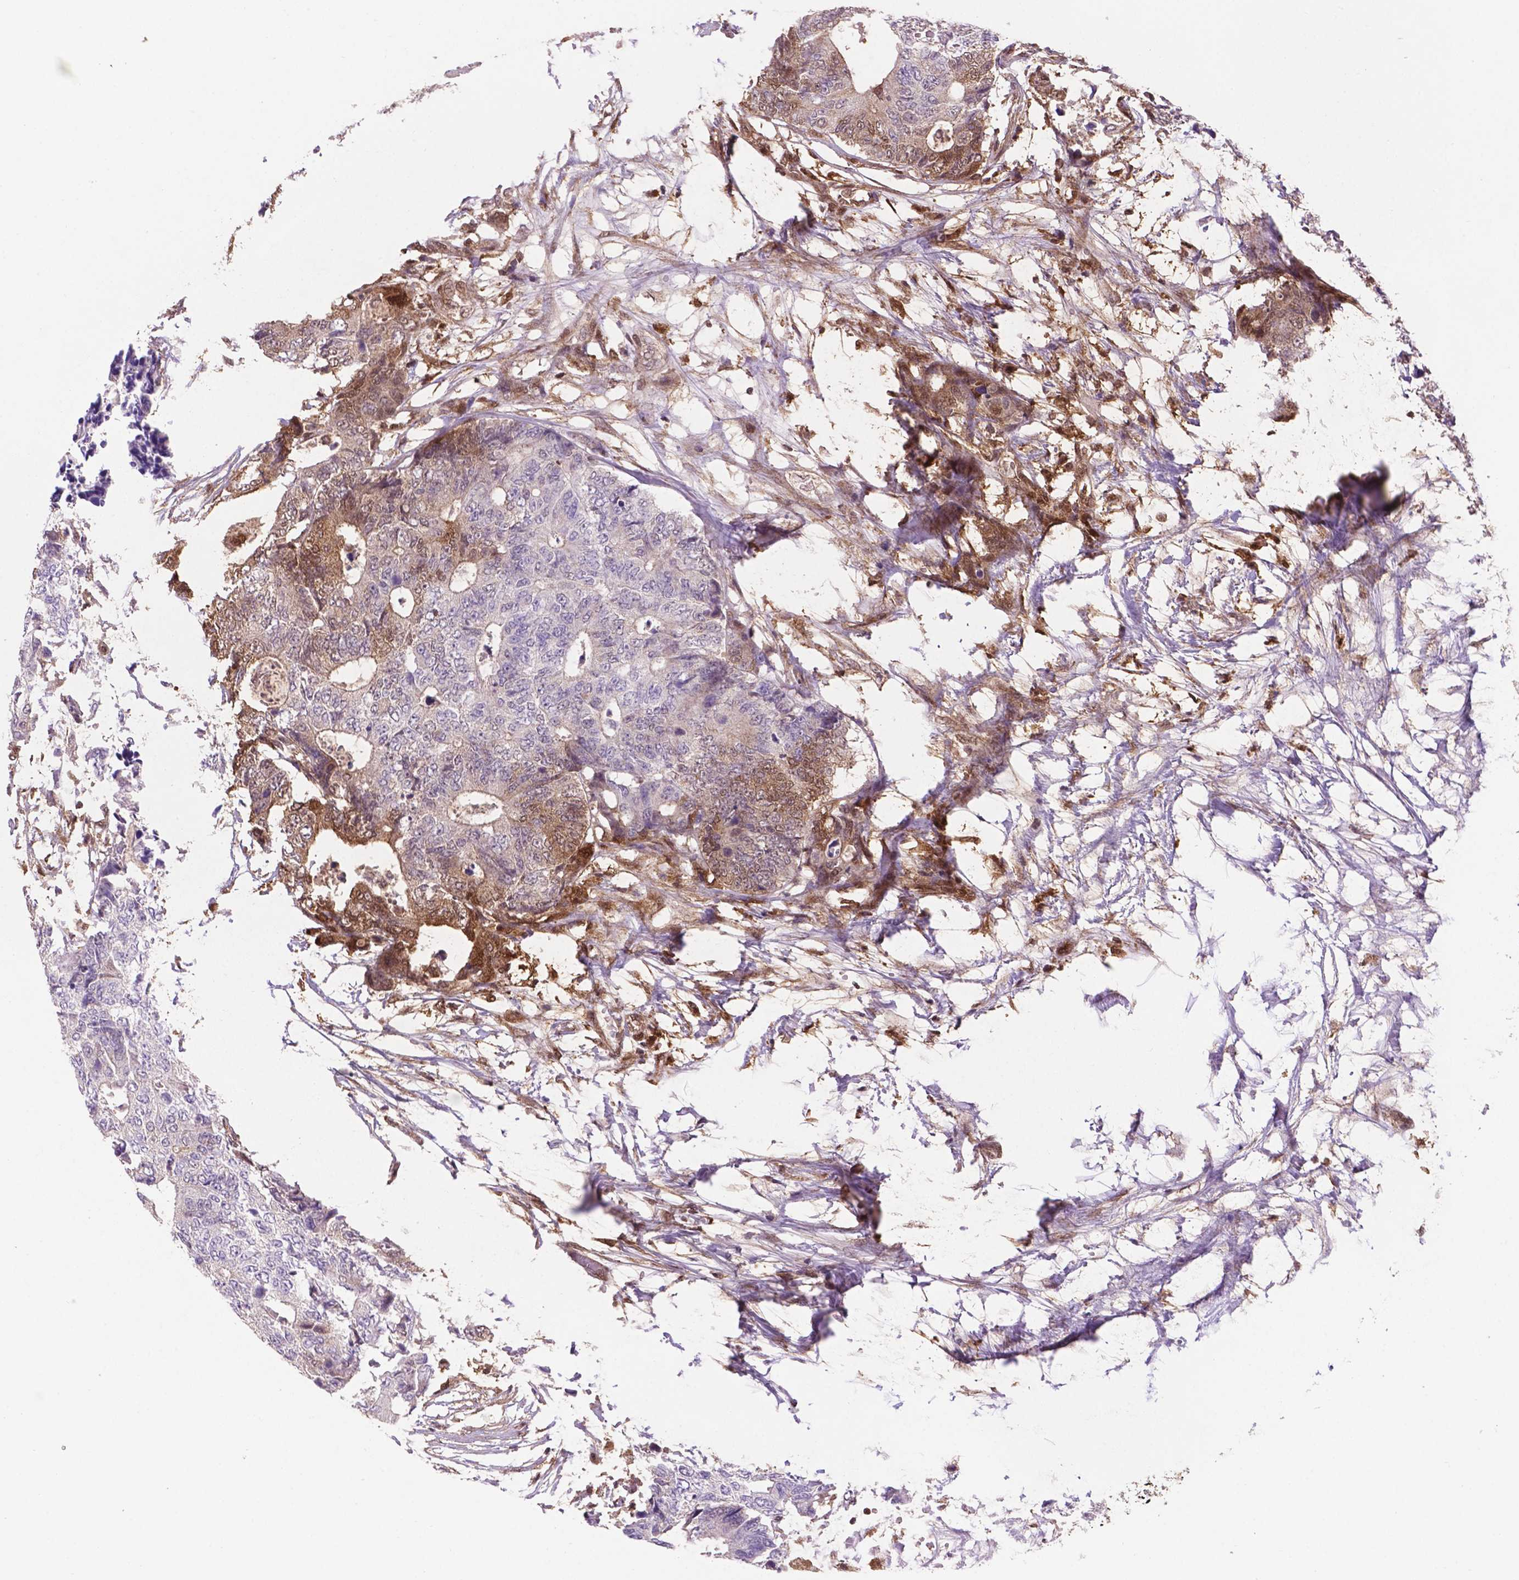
{"staining": {"intensity": "moderate", "quantity": "<25%", "location": "cytoplasmic/membranous,nuclear"}, "tissue": "colorectal cancer", "cell_type": "Tumor cells", "image_type": "cancer", "snomed": [{"axis": "morphology", "description": "Adenocarcinoma, NOS"}, {"axis": "topography", "description": "Colon"}], "caption": "The immunohistochemical stain shows moderate cytoplasmic/membranous and nuclear positivity in tumor cells of colorectal cancer (adenocarcinoma) tissue. (DAB IHC, brown staining for protein, blue staining for nuclei).", "gene": "UBE2L6", "patient": {"sex": "female", "age": 48}}